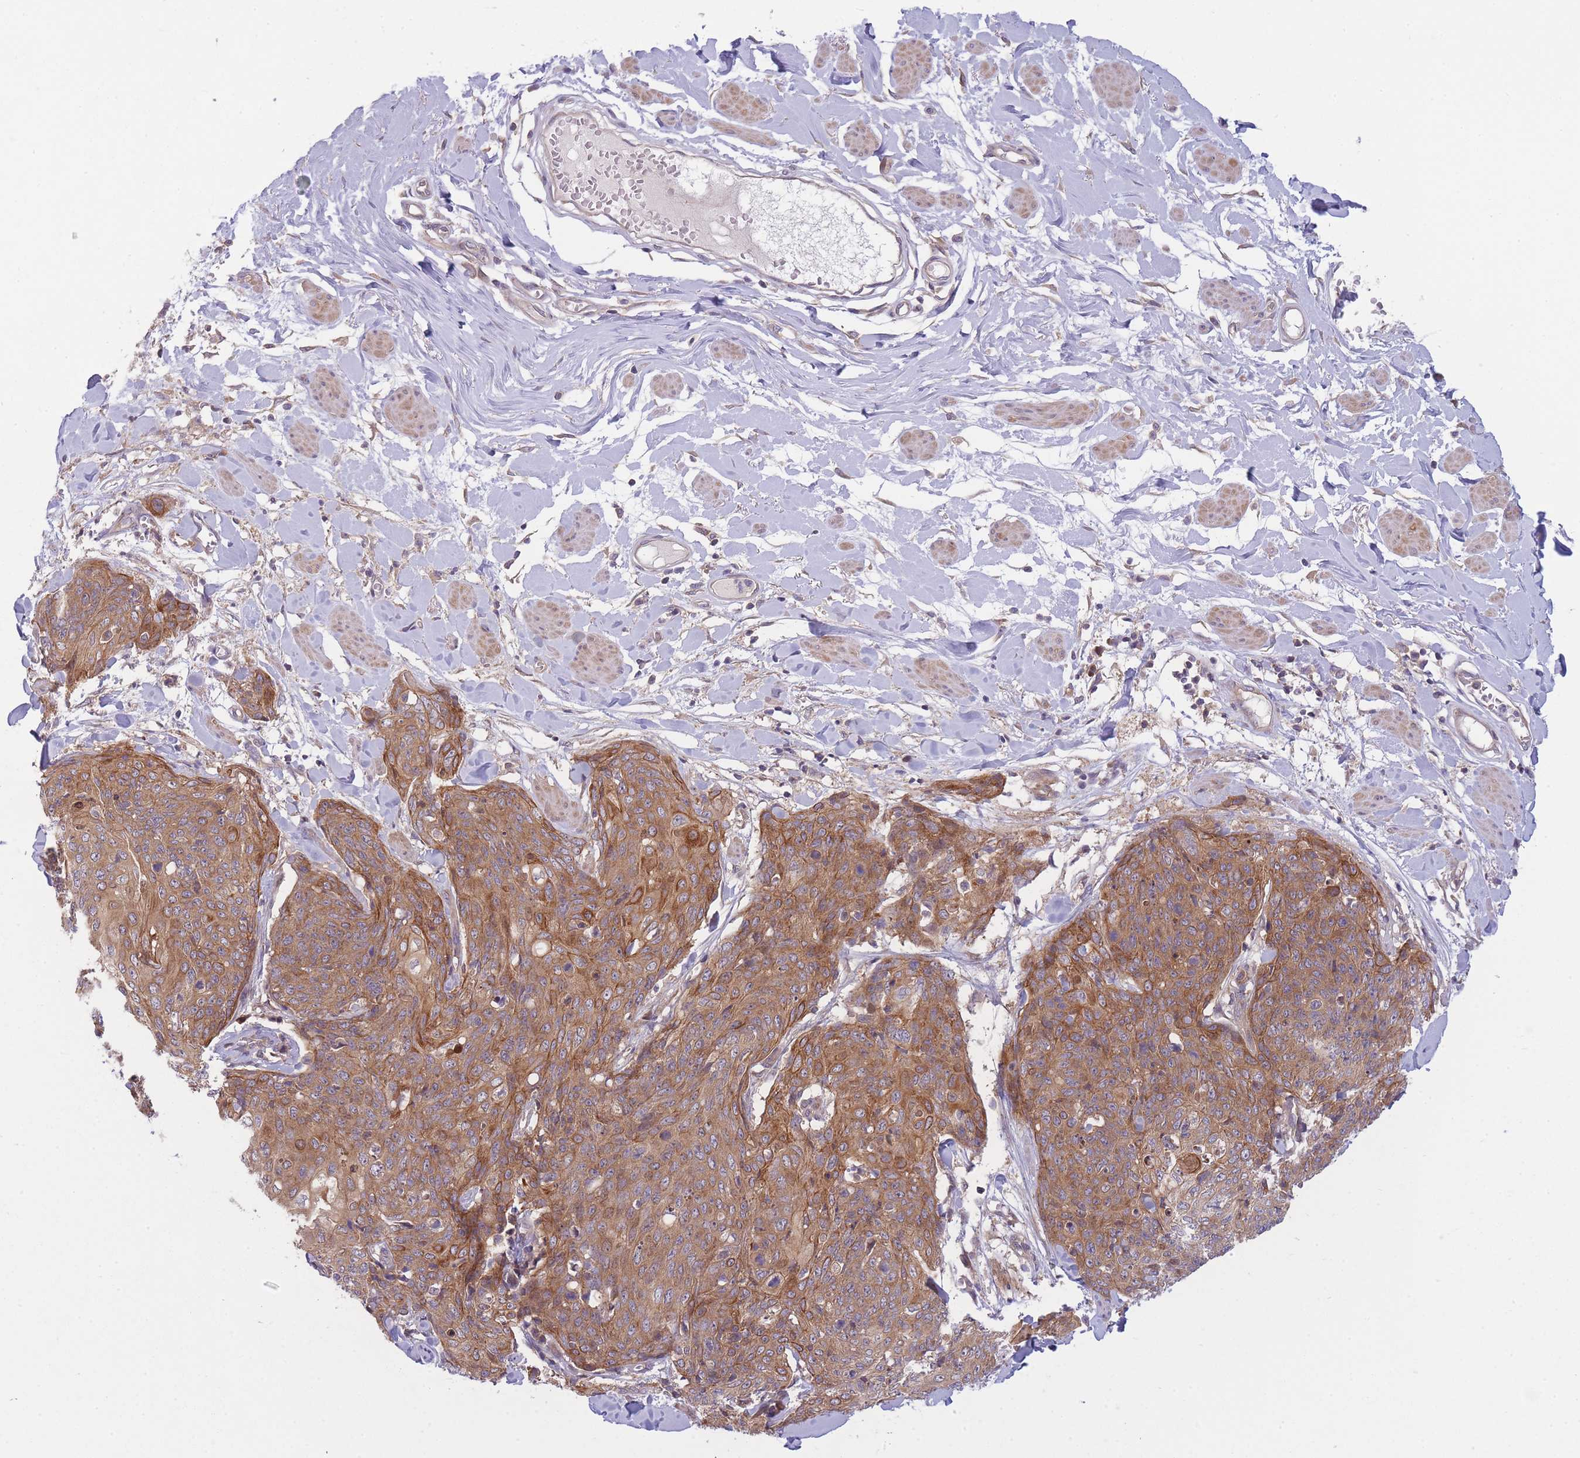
{"staining": {"intensity": "moderate", "quantity": ">75%", "location": "cytoplasmic/membranous"}, "tissue": "skin cancer", "cell_type": "Tumor cells", "image_type": "cancer", "snomed": [{"axis": "morphology", "description": "Squamous cell carcinoma, NOS"}, {"axis": "topography", "description": "Skin"}, {"axis": "topography", "description": "Vulva"}], "caption": "A brown stain highlights moderate cytoplasmic/membranous positivity of a protein in skin cancer (squamous cell carcinoma) tumor cells.", "gene": "PFDN6", "patient": {"sex": "female", "age": 85}}